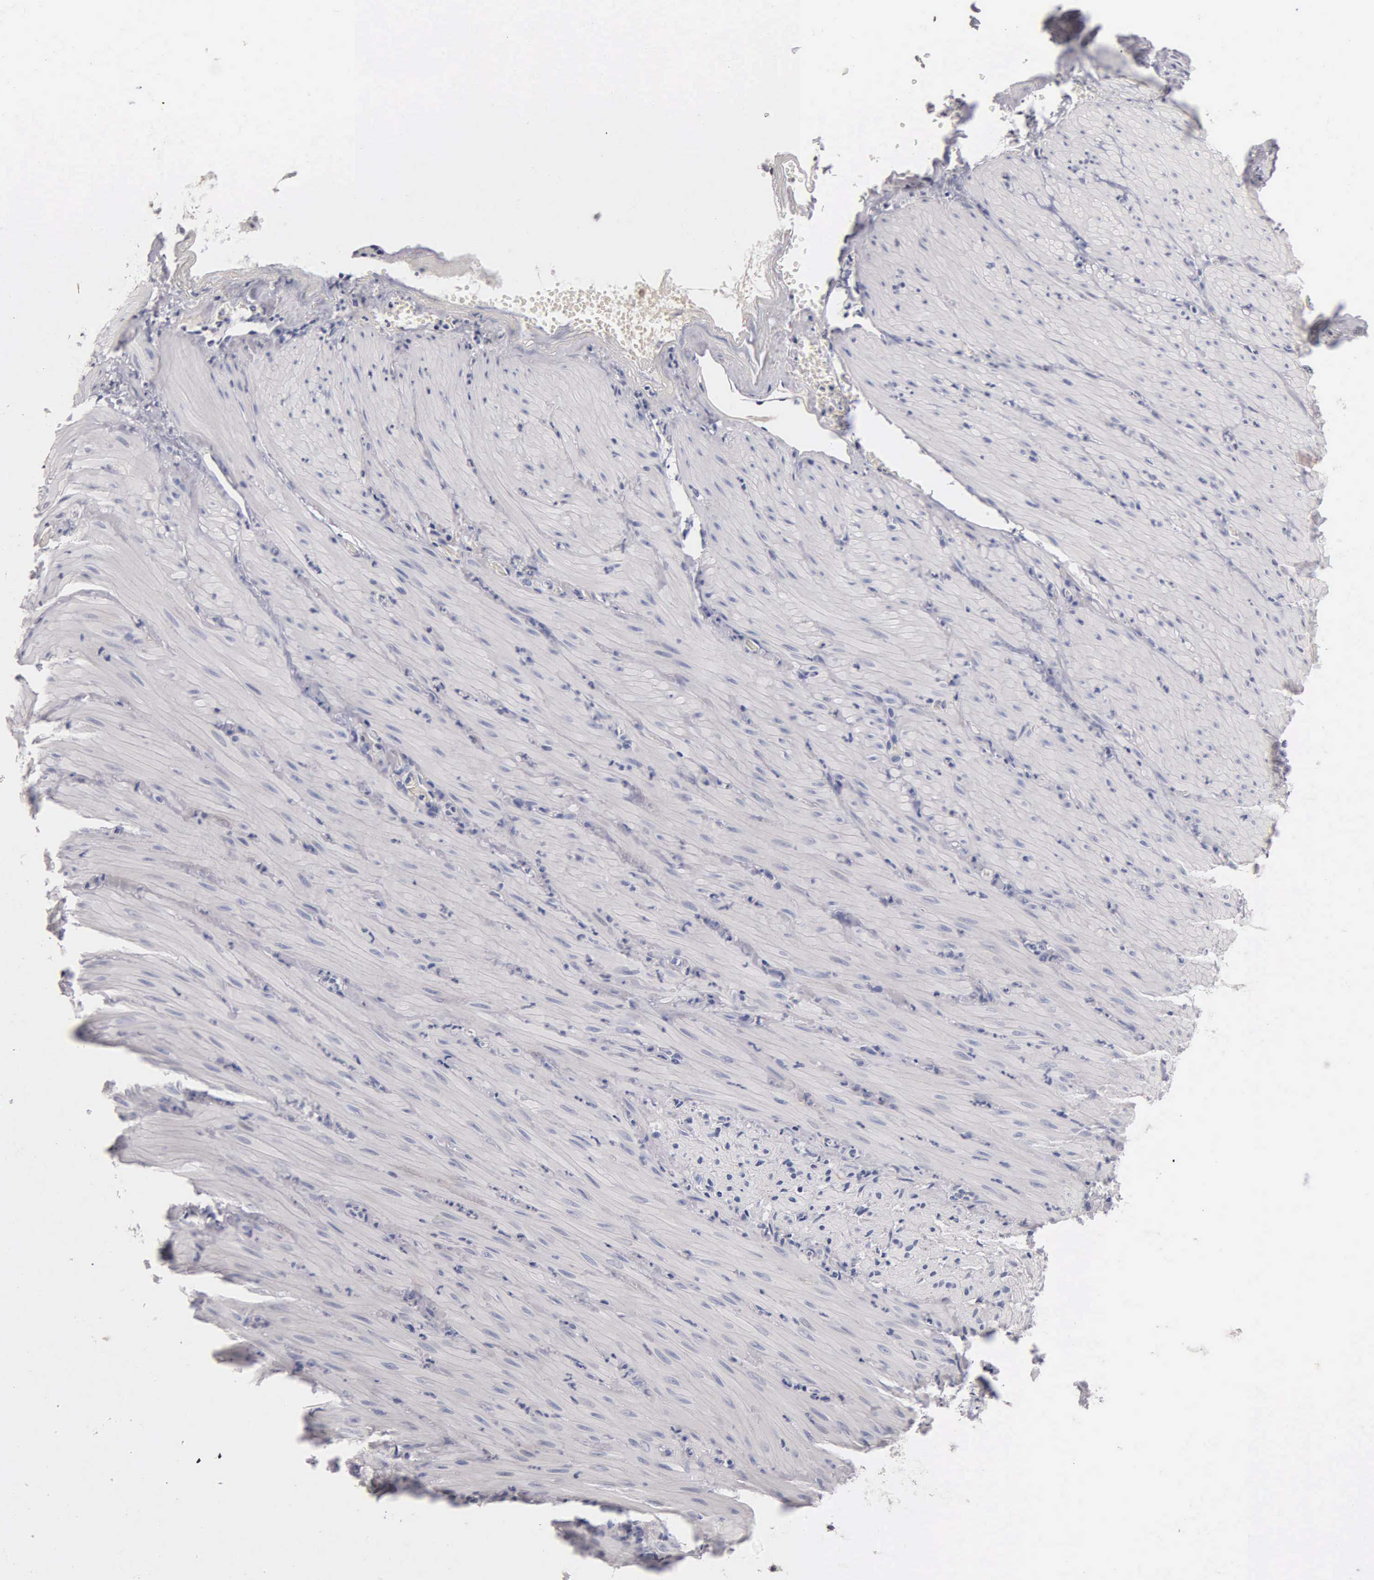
{"staining": {"intensity": "negative", "quantity": "none", "location": "none"}, "tissue": "smooth muscle", "cell_type": "Smooth muscle cells", "image_type": "normal", "snomed": [{"axis": "morphology", "description": "Normal tissue, NOS"}, {"axis": "topography", "description": "Duodenum"}], "caption": "Immunohistochemistry (IHC) of unremarkable smooth muscle exhibits no positivity in smooth muscle cells.", "gene": "SST", "patient": {"sex": "male", "age": 63}}